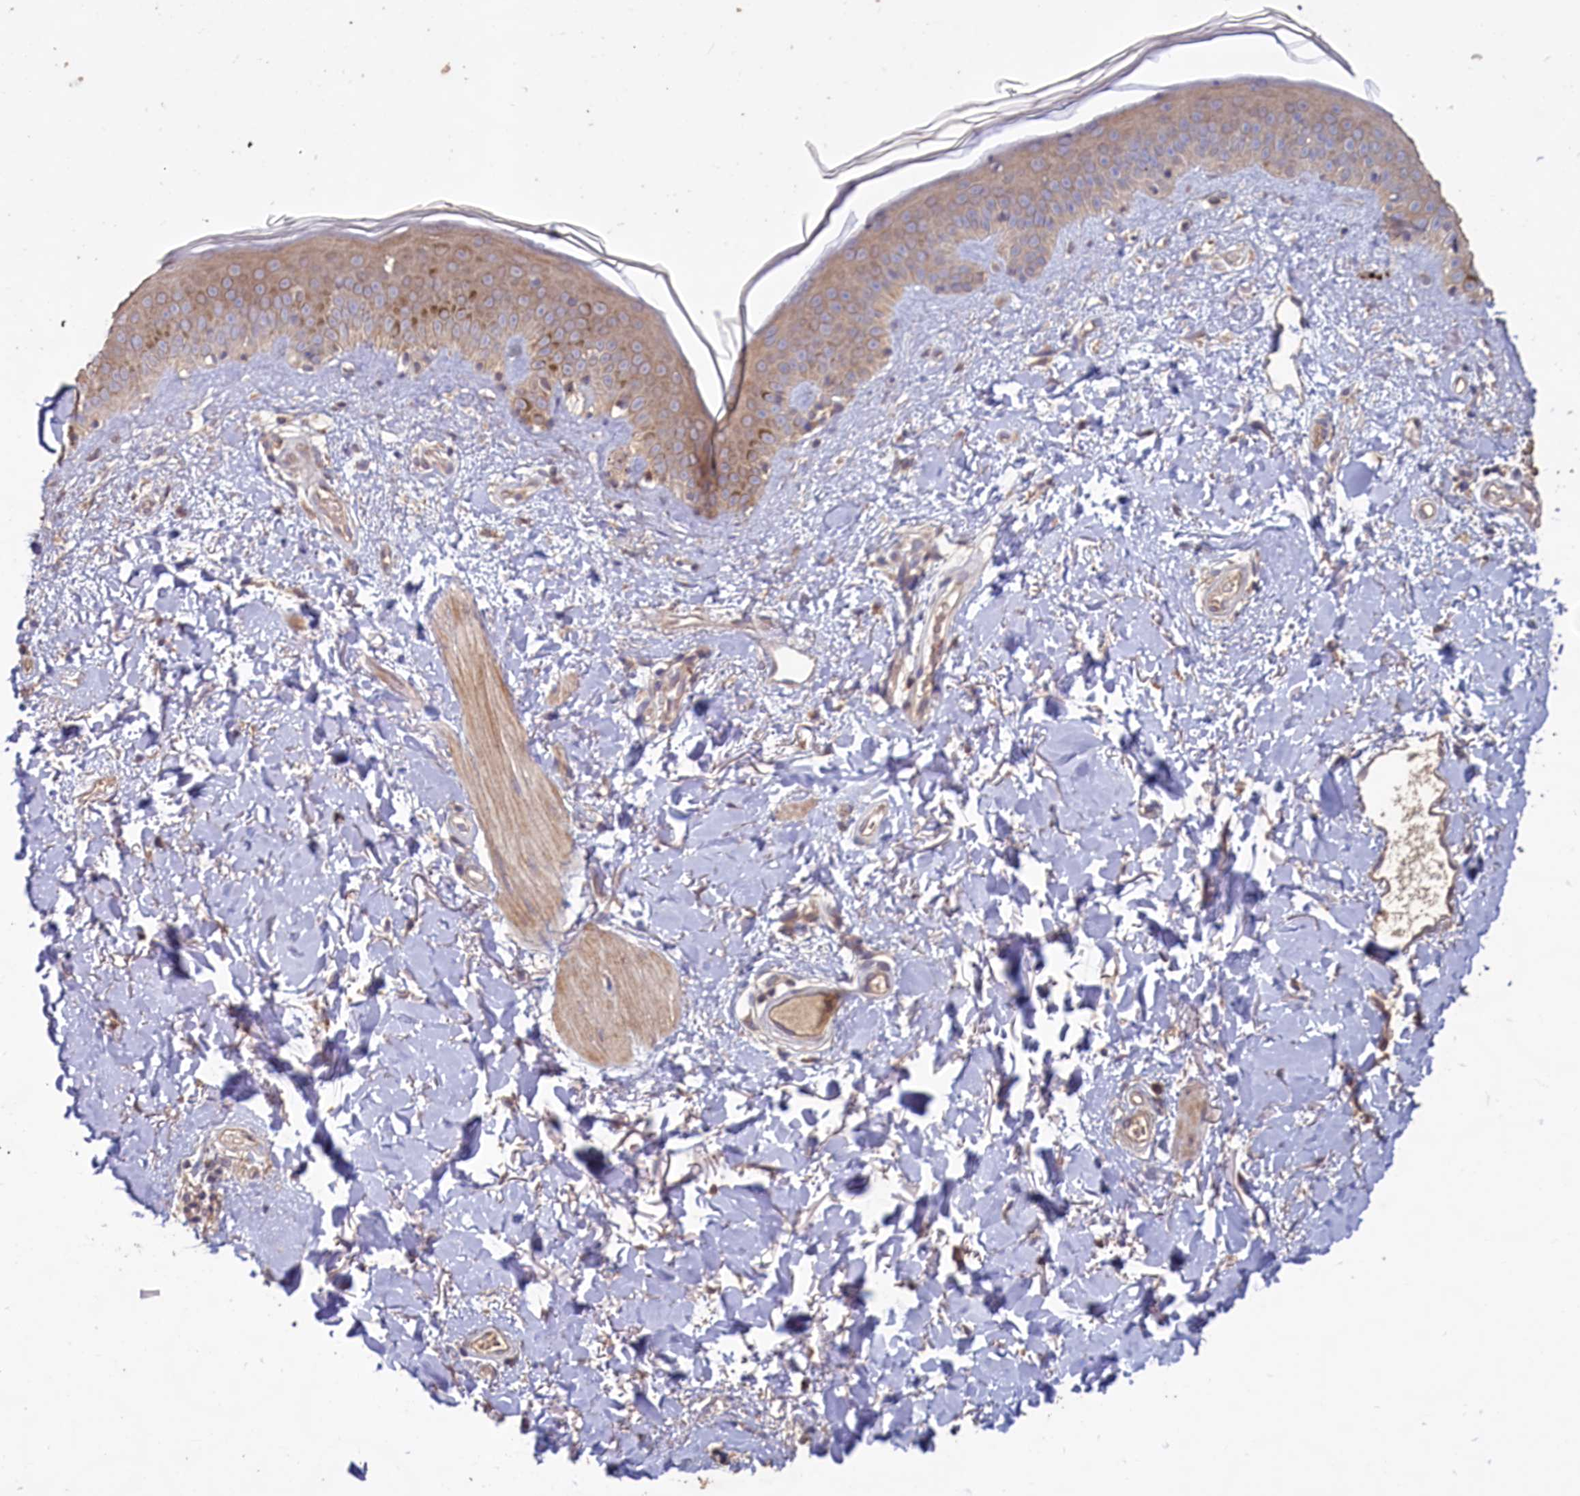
{"staining": {"intensity": "moderate", "quantity": ">75%", "location": "cytoplasmic/membranous"}, "tissue": "skin", "cell_type": "Fibroblasts", "image_type": "normal", "snomed": [{"axis": "morphology", "description": "Normal tissue, NOS"}, {"axis": "topography", "description": "Skin"}], "caption": "This micrograph reveals immunohistochemistry (IHC) staining of normal skin, with medium moderate cytoplasmic/membranous positivity in about >75% of fibroblasts.", "gene": "FUNDC1", "patient": {"sex": "female", "age": 58}}